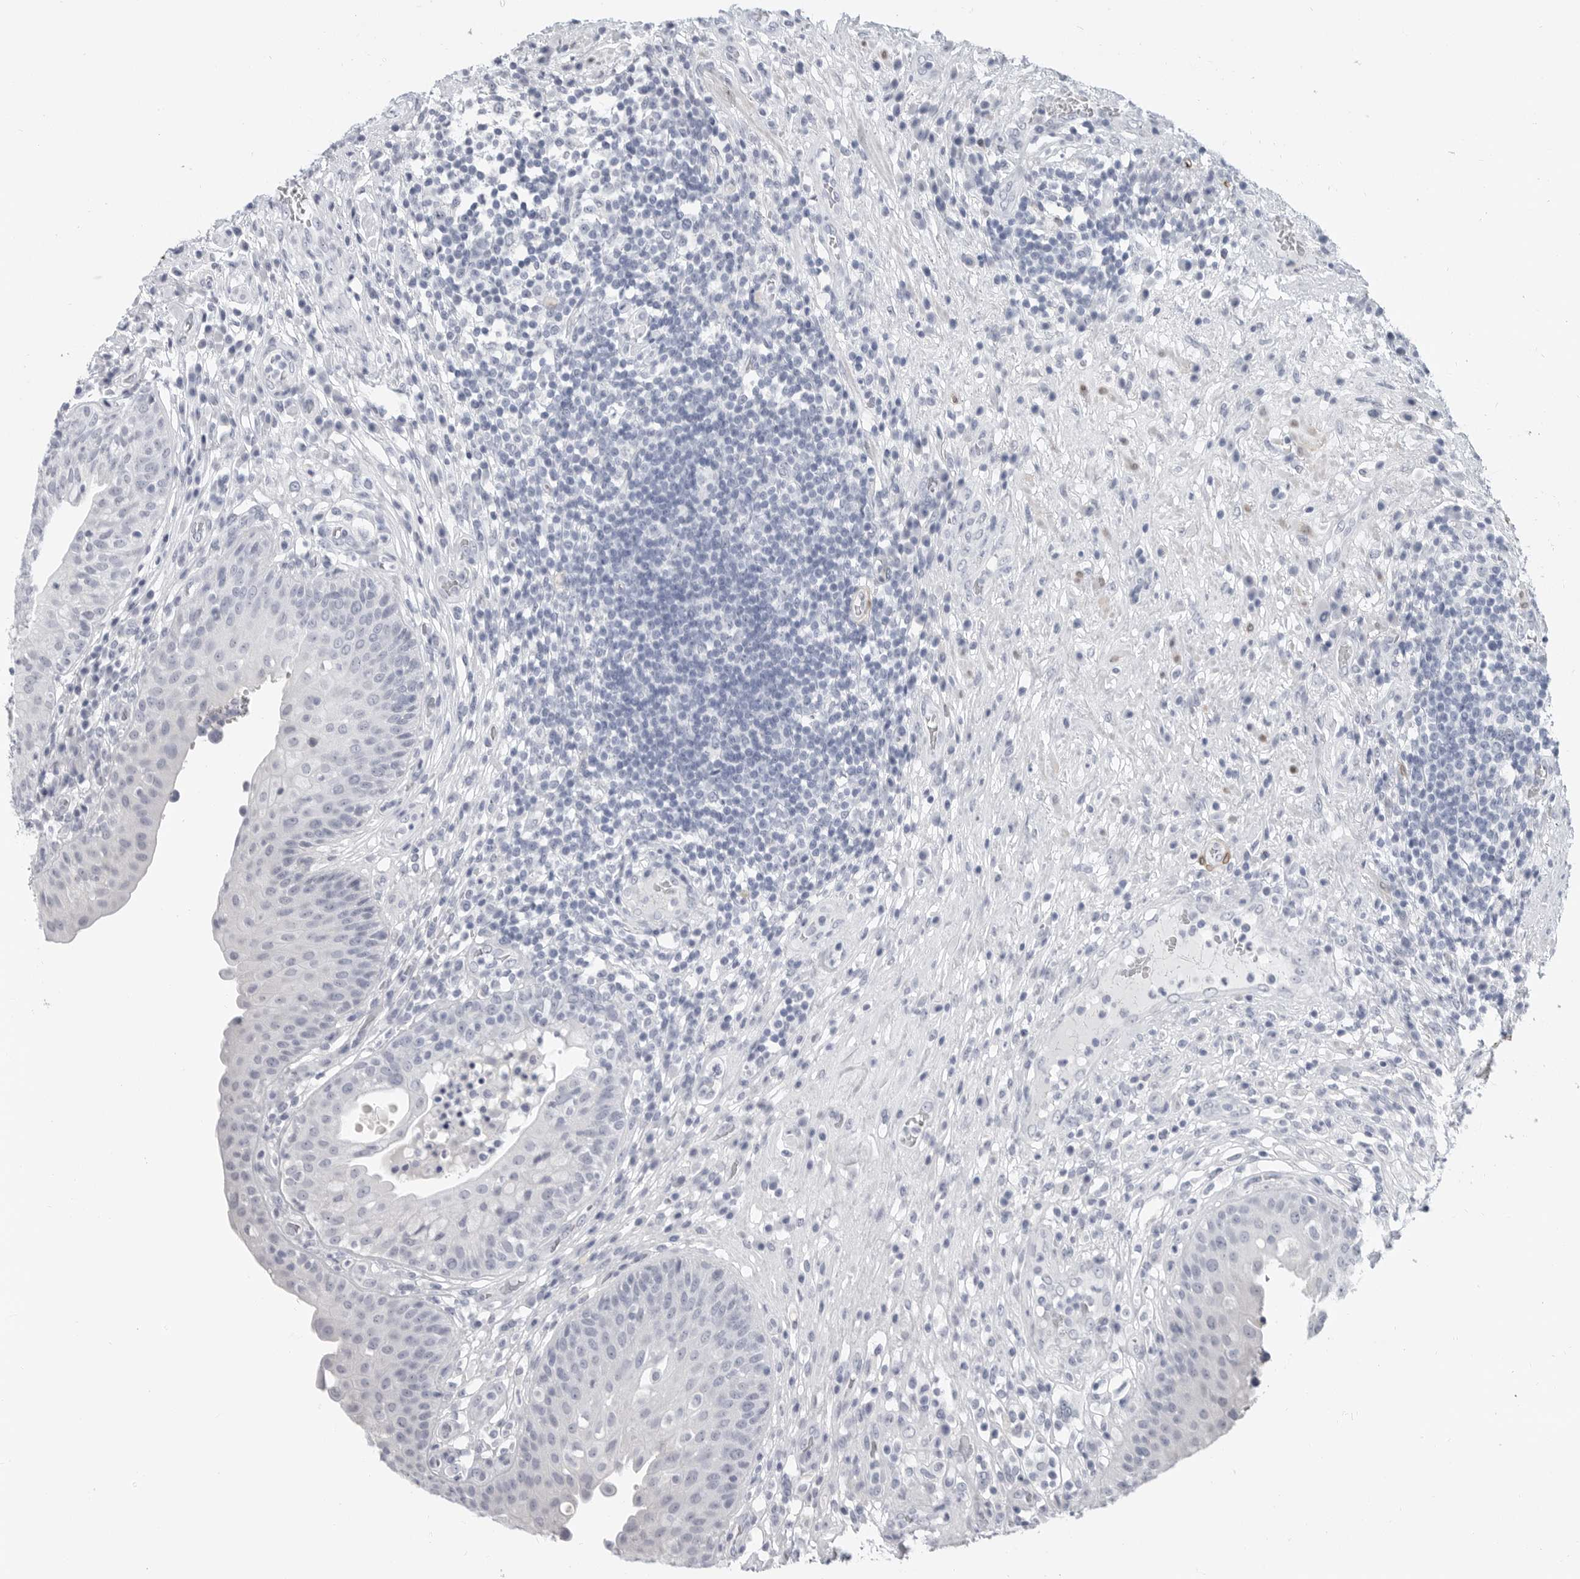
{"staining": {"intensity": "negative", "quantity": "none", "location": "none"}, "tissue": "urinary bladder", "cell_type": "Urothelial cells", "image_type": "normal", "snomed": [{"axis": "morphology", "description": "Normal tissue, NOS"}, {"axis": "topography", "description": "Urinary bladder"}], "caption": "This is a histopathology image of immunohistochemistry staining of unremarkable urinary bladder, which shows no expression in urothelial cells. The staining was performed using DAB to visualize the protein expression in brown, while the nuclei were stained in blue with hematoxylin (Magnification: 20x).", "gene": "PLN", "patient": {"sex": "female", "age": 62}}